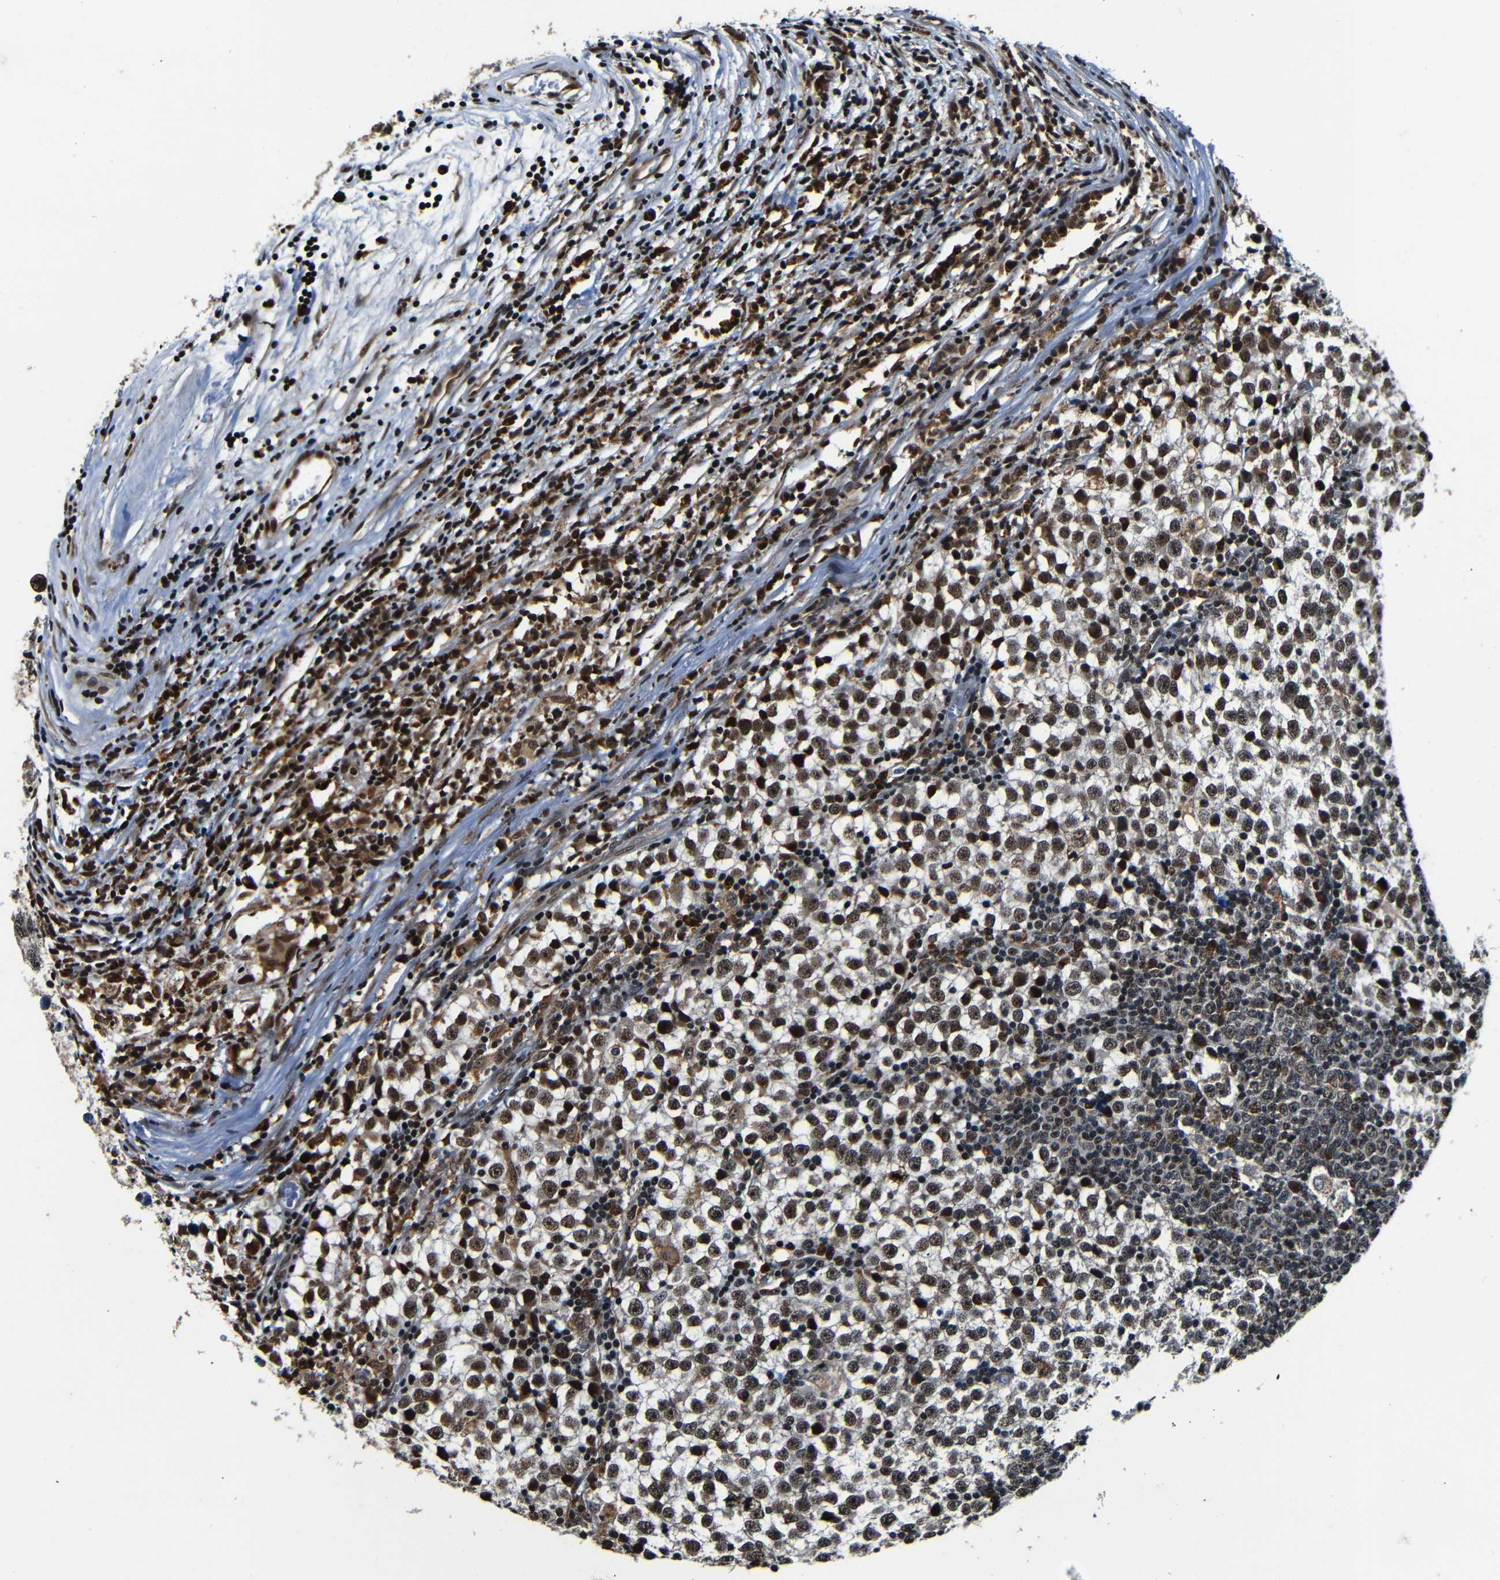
{"staining": {"intensity": "strong", "quantity": ">75%", "location": "nuclear"}, "tissue": "testis cancer", "cell_type": "Tumor cells", "image_type": "cancer", "snomed": [{"axis": "morphology", "description": "Seminoma, NOS"}, {"axis": "topography", "description": "Testis"}], "caption": "The immunohistochemical stain labels strong nuclear staining in tumor cells of testis cancer (seminoma) tissue.", "gene": "NCBP3", "patient": {"sex": "male", "age": 65}}